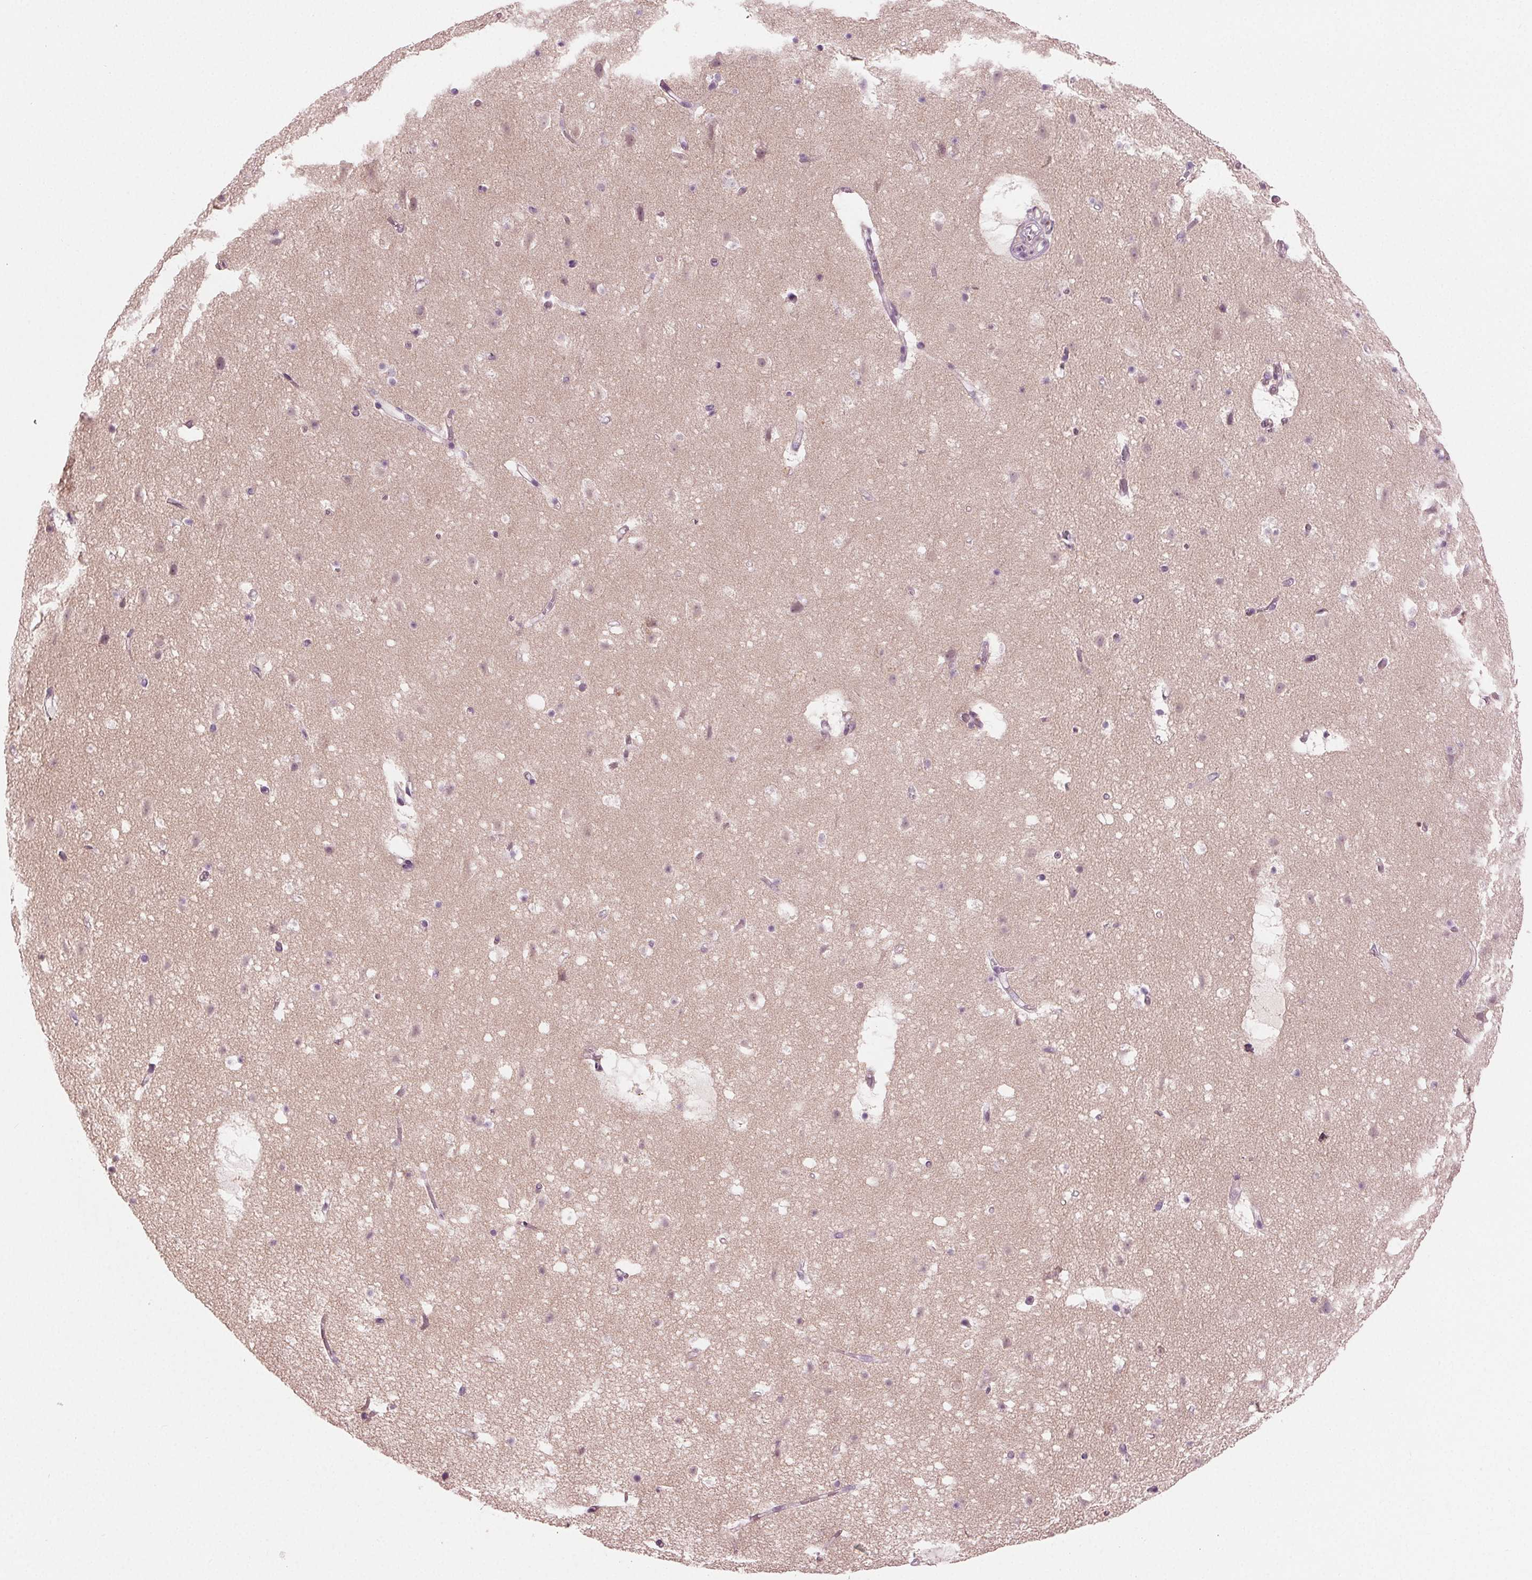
{"staining": {"intensity": "weak", "quantity": "25%-75%", "location": "cytoplasmic/membranous"}, "tissue": "cerebral cortex", "cell_type": "Endothelial cells", "image_type": "normal", "snomed": [{"axis": "morphology", "description": "Normal tissue, NOS"}, {"axis": "topography", "description": "Cerebral cortex"}], "caption": "A photomicrograph of cerebral cortex stained for a protein exhibits weak cytoplasmic/membranous brown staining in endothelial cells. The staining is performed using DAB (3,3'-diaminobenzidine) brown chromogen to label protein expression. The nuclei are counter-stained blue using hematoxylin.", "gene": "PRAP1", "patient": {"sex": "female", "age": 42}}